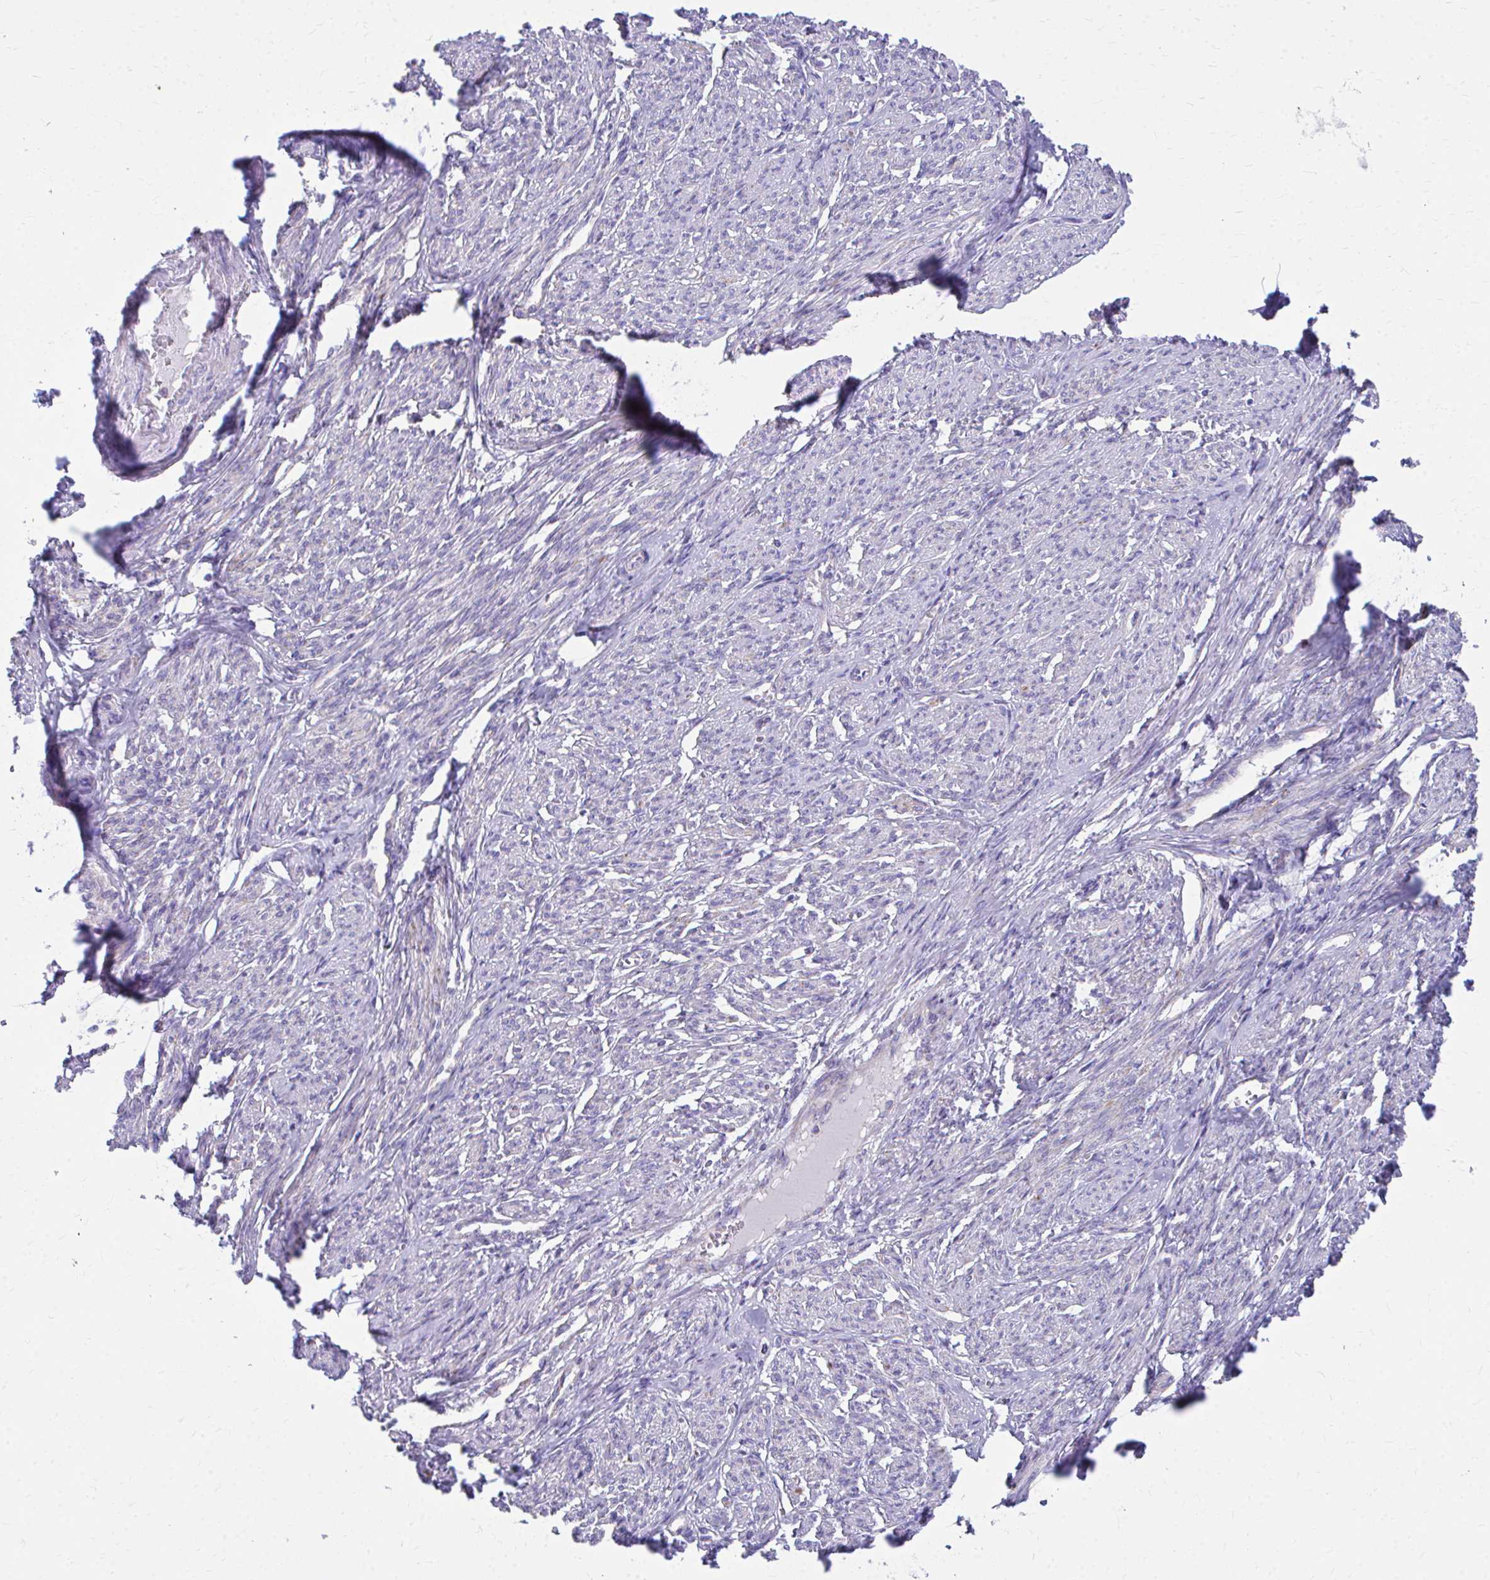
{"staining": {"intensity": "weak", "quantity": "25%-75%", "location": "cytoplasmic/membranous"}, "tissue": "smooth muscle", "cell_type": "Smooth muscle cells", "image_type": "normal", "snomed": [{"axis": "morphology", "description": "Normal tissue, NOS"}, {"axis": "topography", "description": "Smooth muscle"}], "caption": "The micrograph reveals staining of normal smooth muscle, revealing weak cytoplasmic/membranous protein expression (brown color) within smooth muscle cells.", "gene": "MRPL19", "patient": {"sex": "female", "age": 65}}